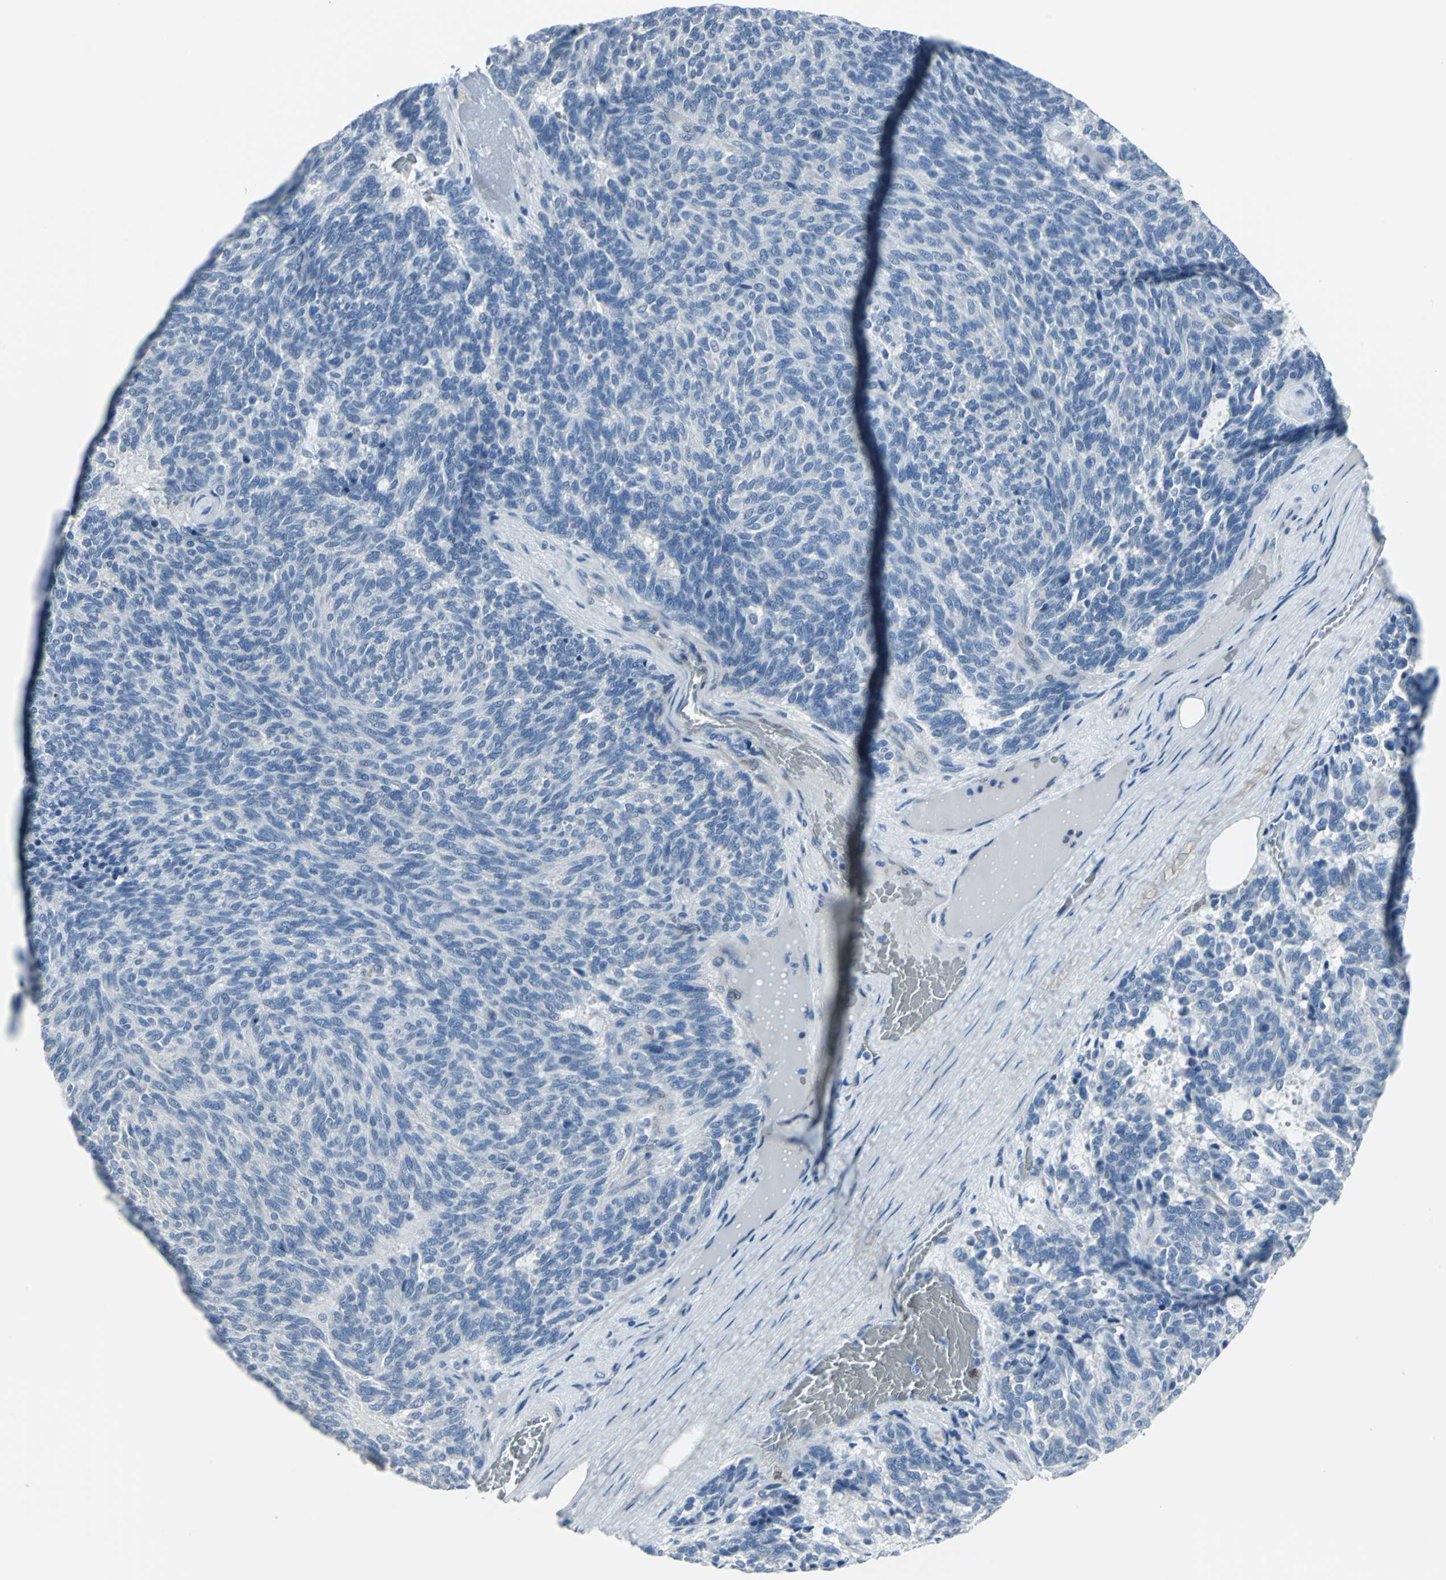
{"staining": {"intensity": "negative", "quantity": "none", "location": "none"}, "tissue": "carcinoid", "cell_type": "Tumor cells", "image_type": "cancer", "snomed": [{"axis": "morphology", "description": "Carcinoid, malignant, NOS"}, {"axis": "topography", "description": "Pancreas"}], "caption": "A high-resolution photomicrograph shows immunohistochemistry (IHC) staining of malignant carcinoid, which shows no significant positivity in tumor cells.", "gene": "DNAI2", "patient": {"sex": "female", "age": 54}}